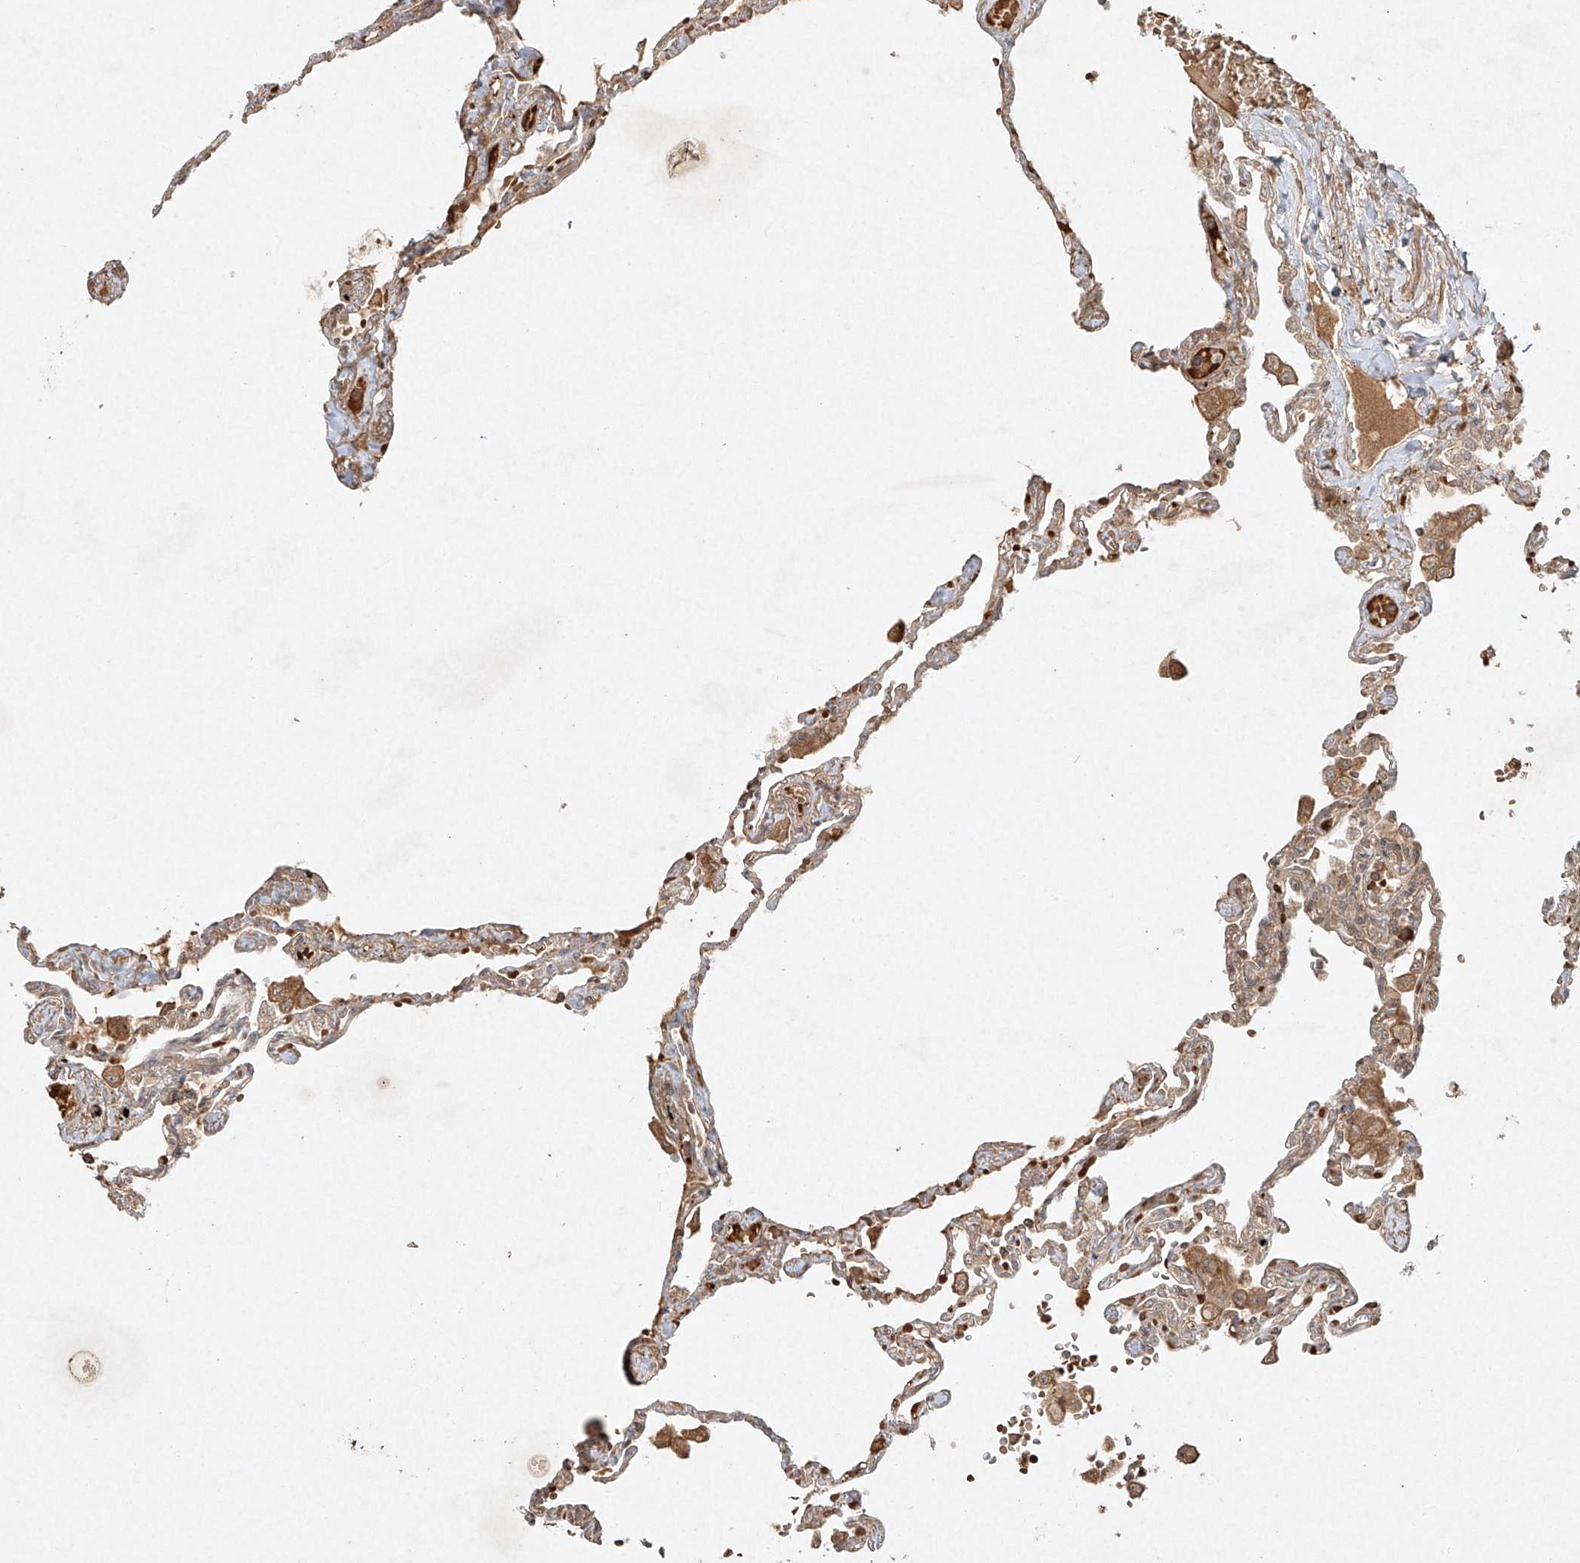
{"staining": {"intensity": "moderate", "quantity": ">75%", "location": "cytoplasmic/membranous"}, "tissue": "lung", "cell_type": "Alveolar cells", "image_type": "normal", "snomed": [{"axis": "morphology", "description": "Normal tissue, NOS"}, {"axis": "topography", "description": "Lung"}], "caption": "The image shows a brown stain indicating the presence of a protein in the cytoplasmic/membranous of alveolar cells in lung.", "gene": "CYYR1", "patient": {"sex": "female", "age": 67}}